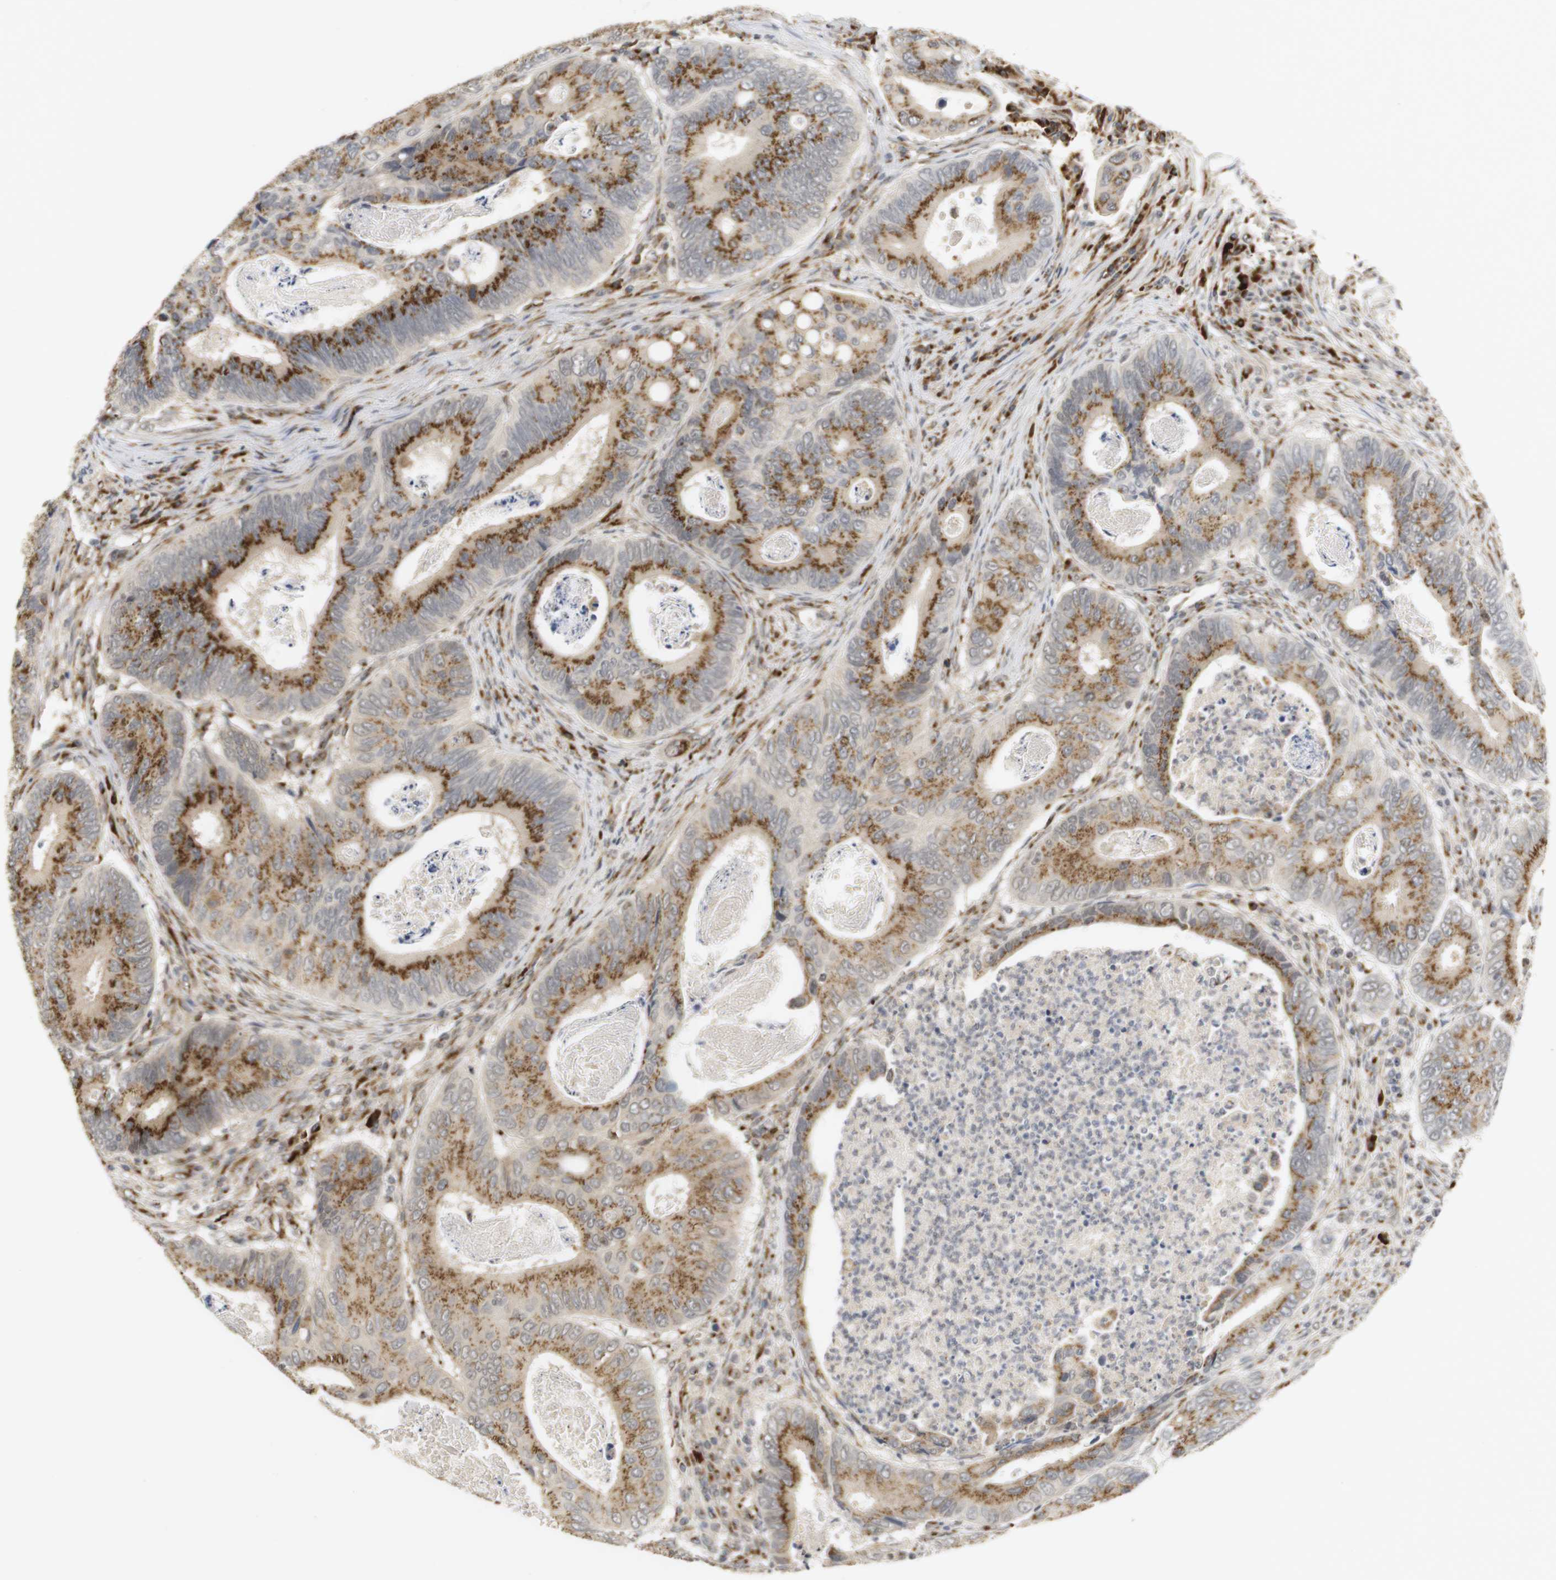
{"staining": {"intensity": "moderate", "quantity": ">75%", "location": "cytoplasmic/membranous"}, "tissue": "colorectal cancer", "cell_type": "Tumor cells", "image_type": "cancer", "snomed": [{"axis": "morphology", "description": "Inflammation, NOS"}, {"axis": "morphology", "description": "Adenocarcinoma, NOS"}, {"axis": "topography", "description": "Colon"}], "caption": "Adenocarcinoma (colorectal) stained with IHC reveals moderate cytoplasmic/membranous expression in approximately >75% of tumor cells.", "gene": "ZFPL1", "patient": {"sex": "male", "age": 72}}